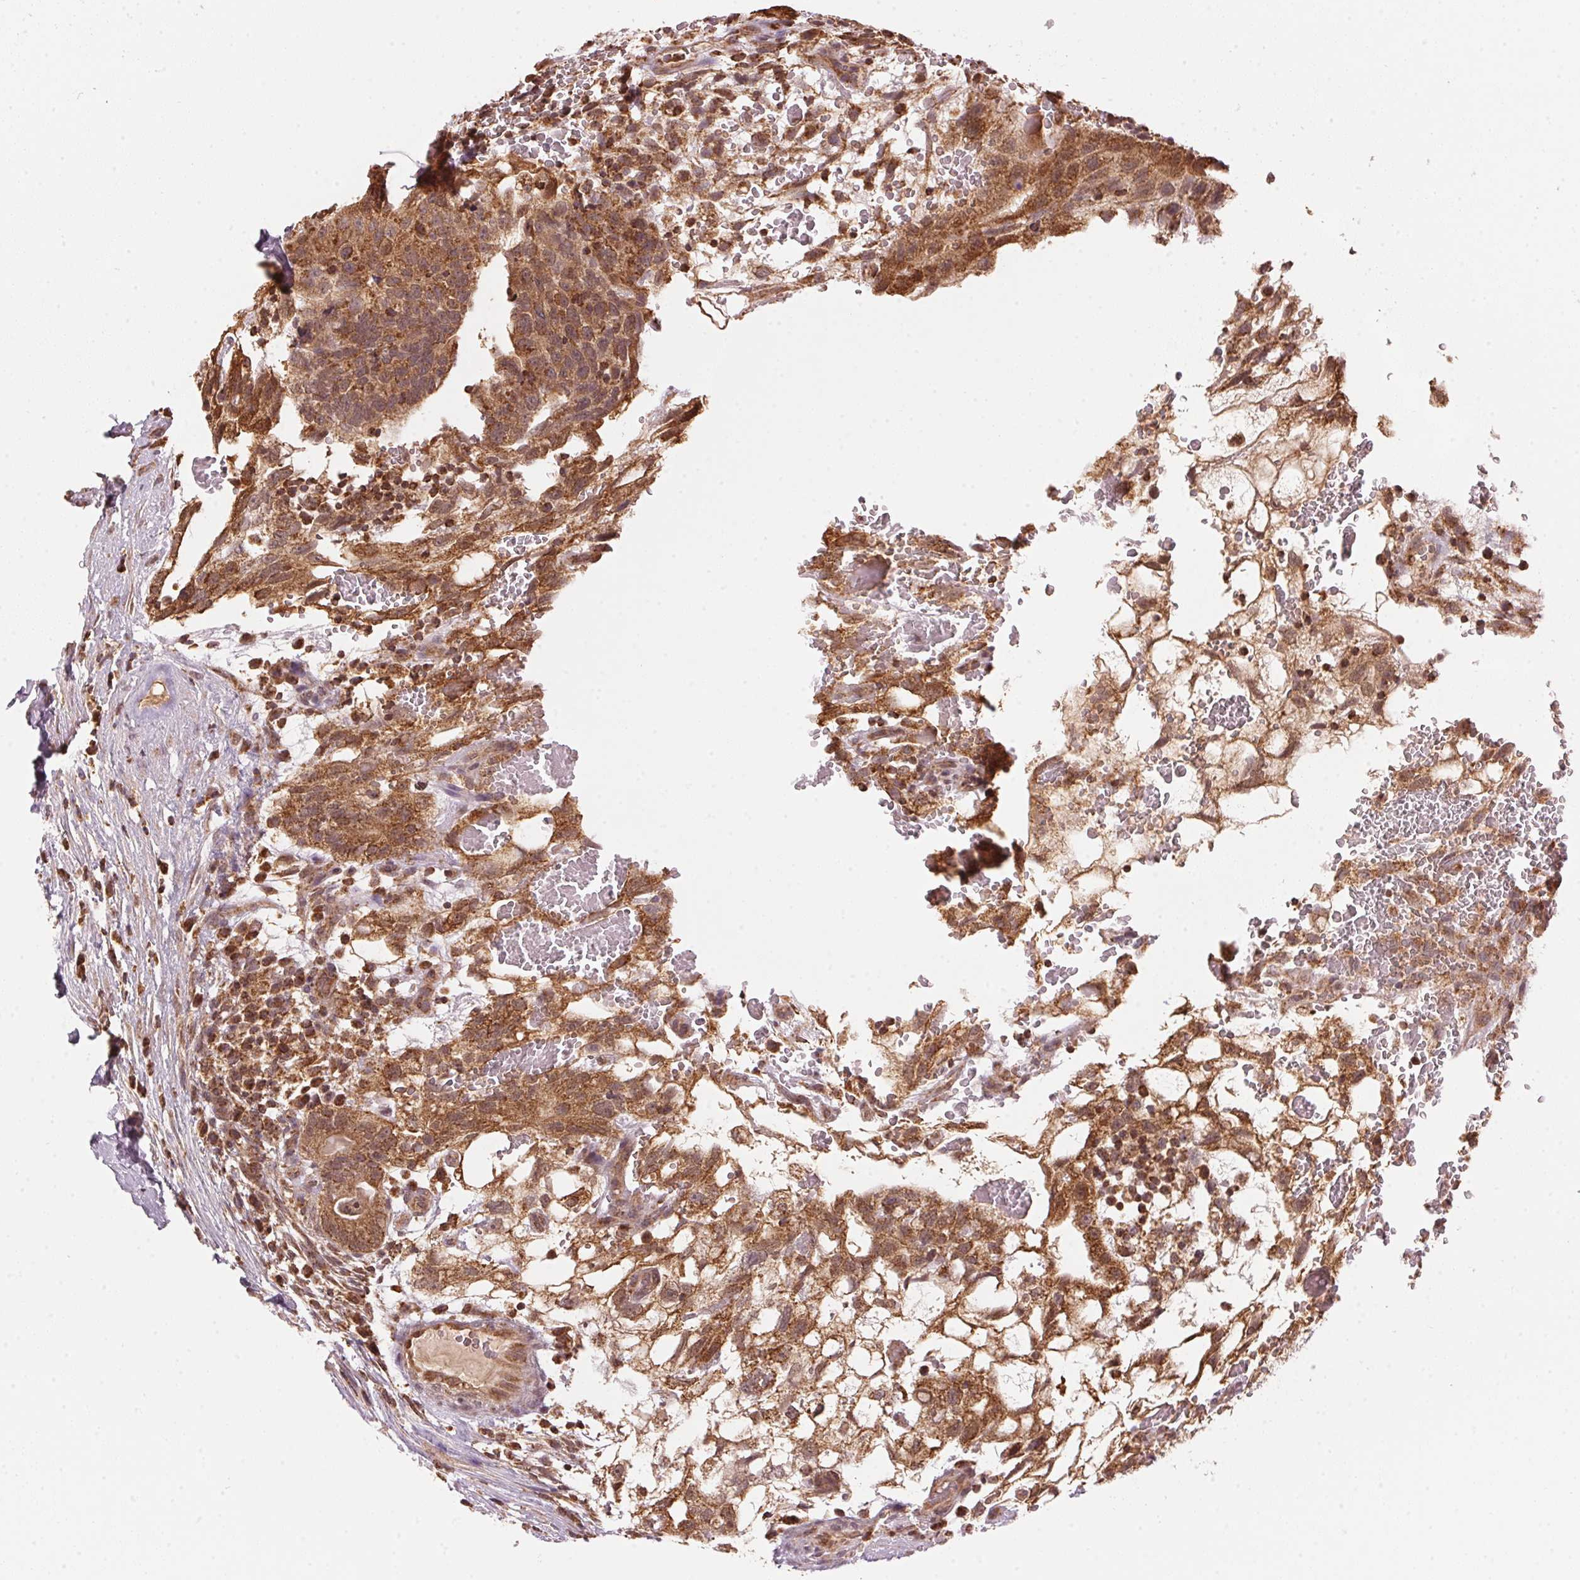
{"staining": {"intensity": "strong", "quantity": ">75%", "location": "cytoplasmic/membranous"}, "tissue": "testis cancer", "cell_type": "Tumor cells", "image_type": "cancer", "snomed": [{"axis": "morphology", "description": "Normal tissue, NOS"}, {"axis": "morphology", "description": "Carcinoma, Embryonal, NOS"}, {"axis": "topography", "description": "Testis"}], "caption": "Testis cancer (embryonal carcinoma) stained with DAB (3,3'-diaminobenzidine) immunohistochemistry shows high levels of strong cytoplasmic/membranous expression in approximately >75% of tumor cells. (DAB (3,3'-diaminobenzidine) = brown stain, brightfield microscopy at high magnification).", "gene": "ARHGAP6", "patient": {"sex": "male", "age": 32}}